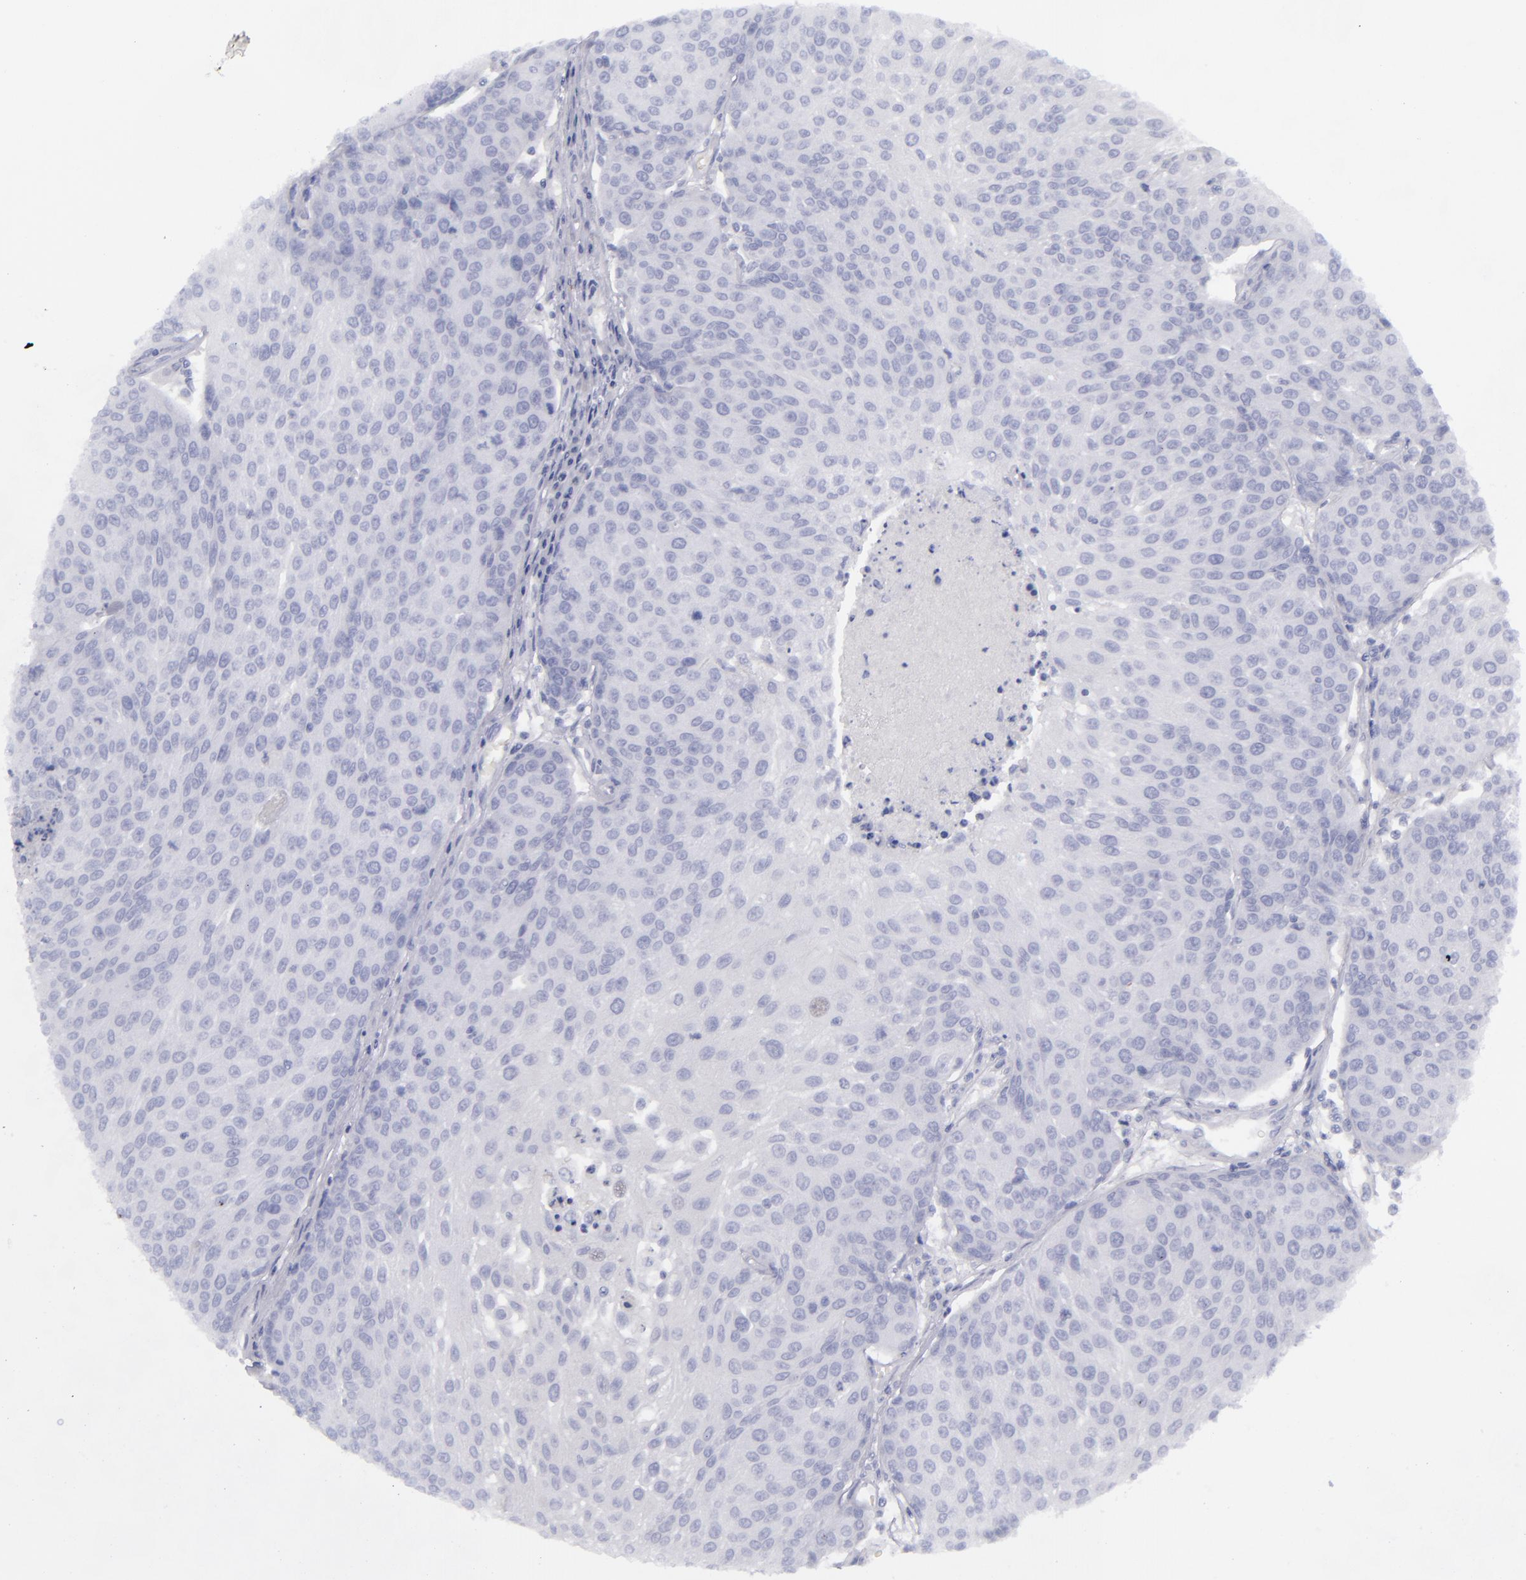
{"staining": {"intensity": "negative", "quantity": "none", "location": "none"}, "tissue": "urothelial cancer", "cell_type": "Tumor cells", "image_type": "cancer", "snomed": [{"axis": "morphology", "description": "Urothelial carcinoma, High grade"}, {"axis": "topography", "description": "Urinary bladder"}], "caption": "IHC micrograph of urothelial cancer stained for a protein (brown), which demonstrates no positivity in tumor cells.", "gene": "CD22", "patient": {"sex": "female", "age": 85}}